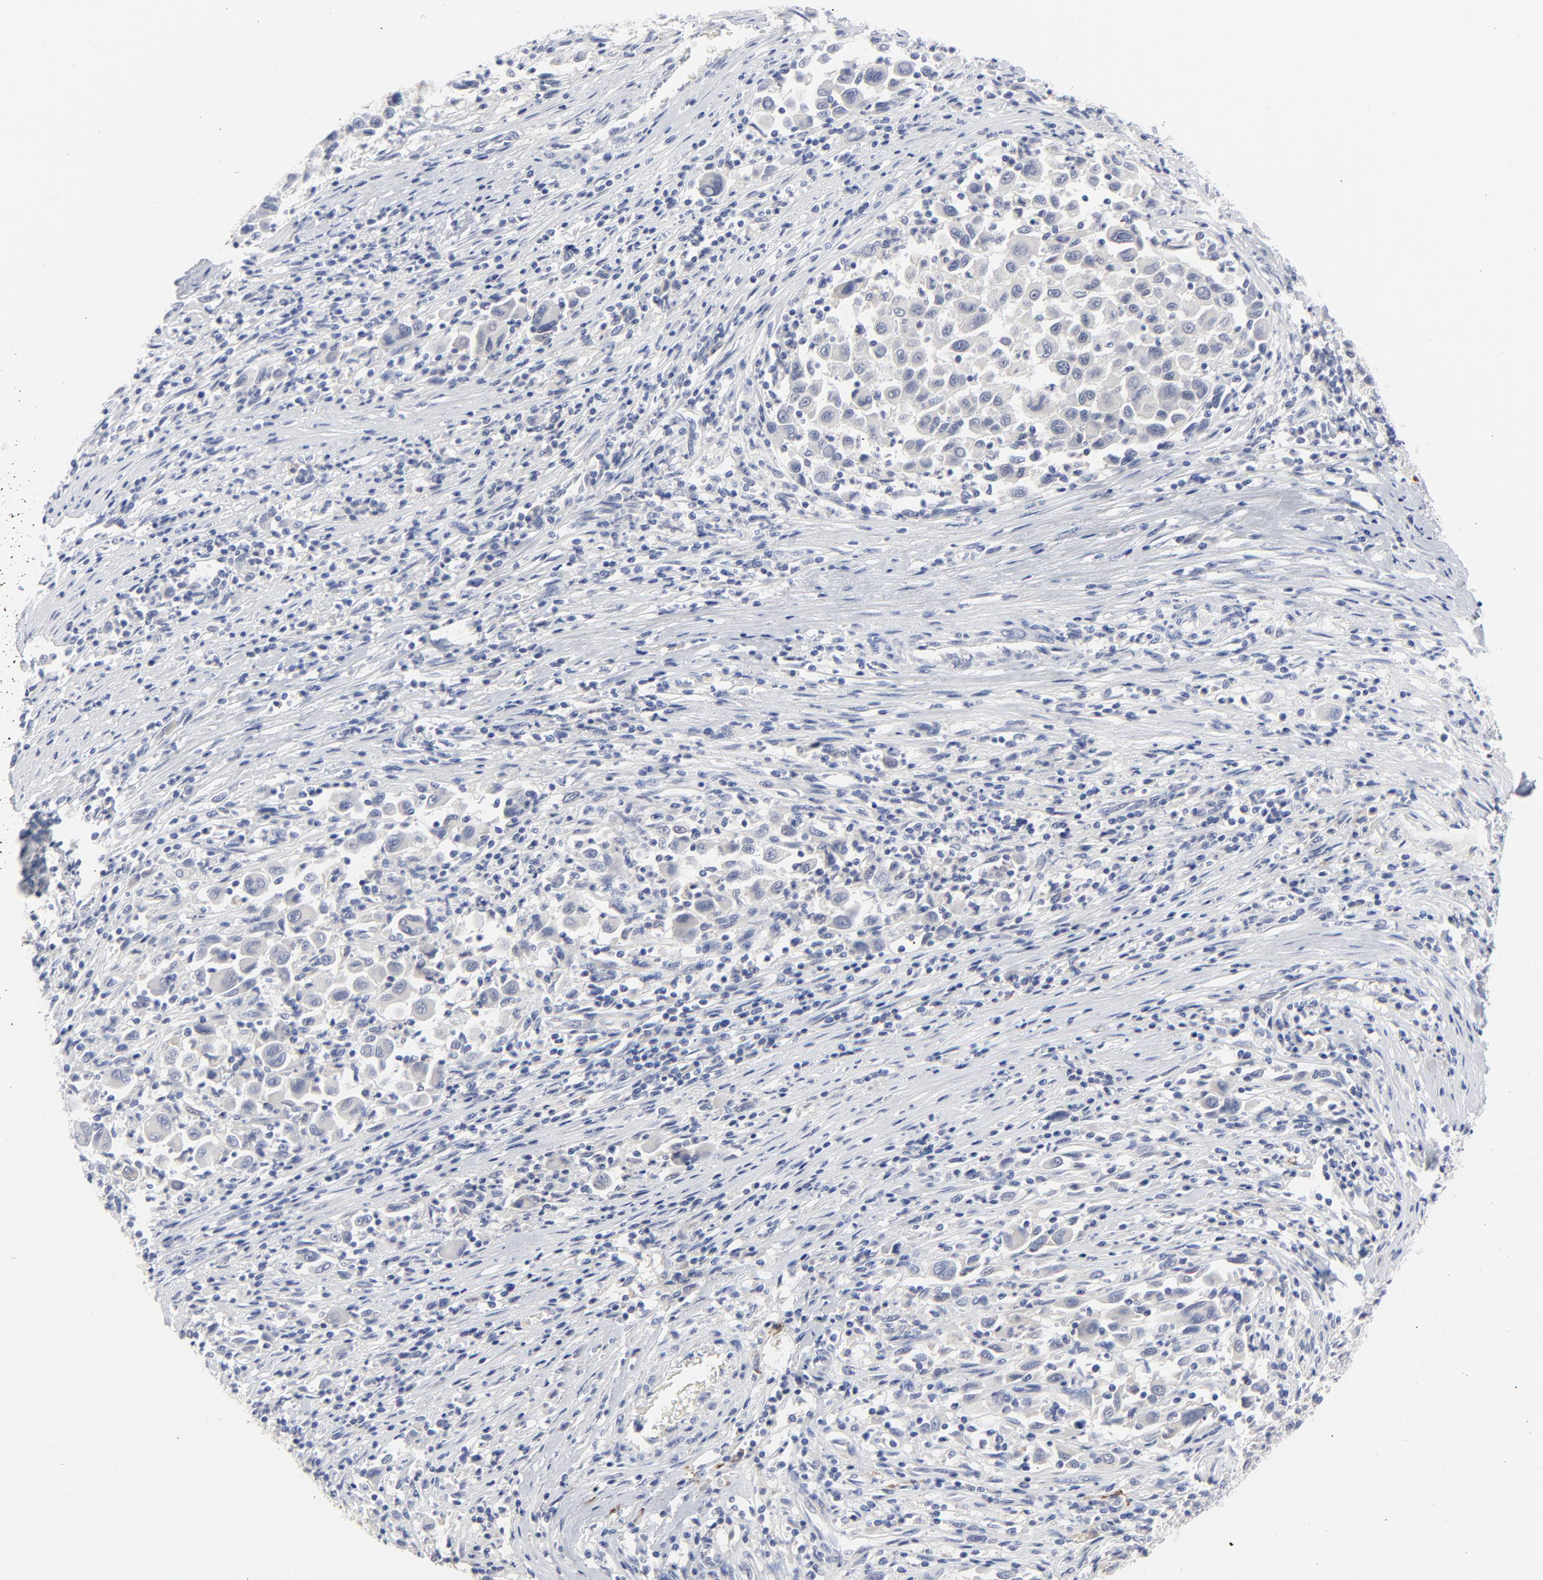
{"staining": {"intensity": "negative", "quantity": "none", "location": "none"}, "tissue": "melanoma", "cell_type": "Tumor cells", "image_type": "cancer", "snomed": [{"axis": "morphology", "description": "Malignant melanoma, Metastatic site"}, {"axis": "topography", "description": "Lymph node"}], "caption": "Tumor cells are negative for protein expression in human melanoma.", "gene": "CLEC4G", "patient": {"sex": "male", "age": 61}}